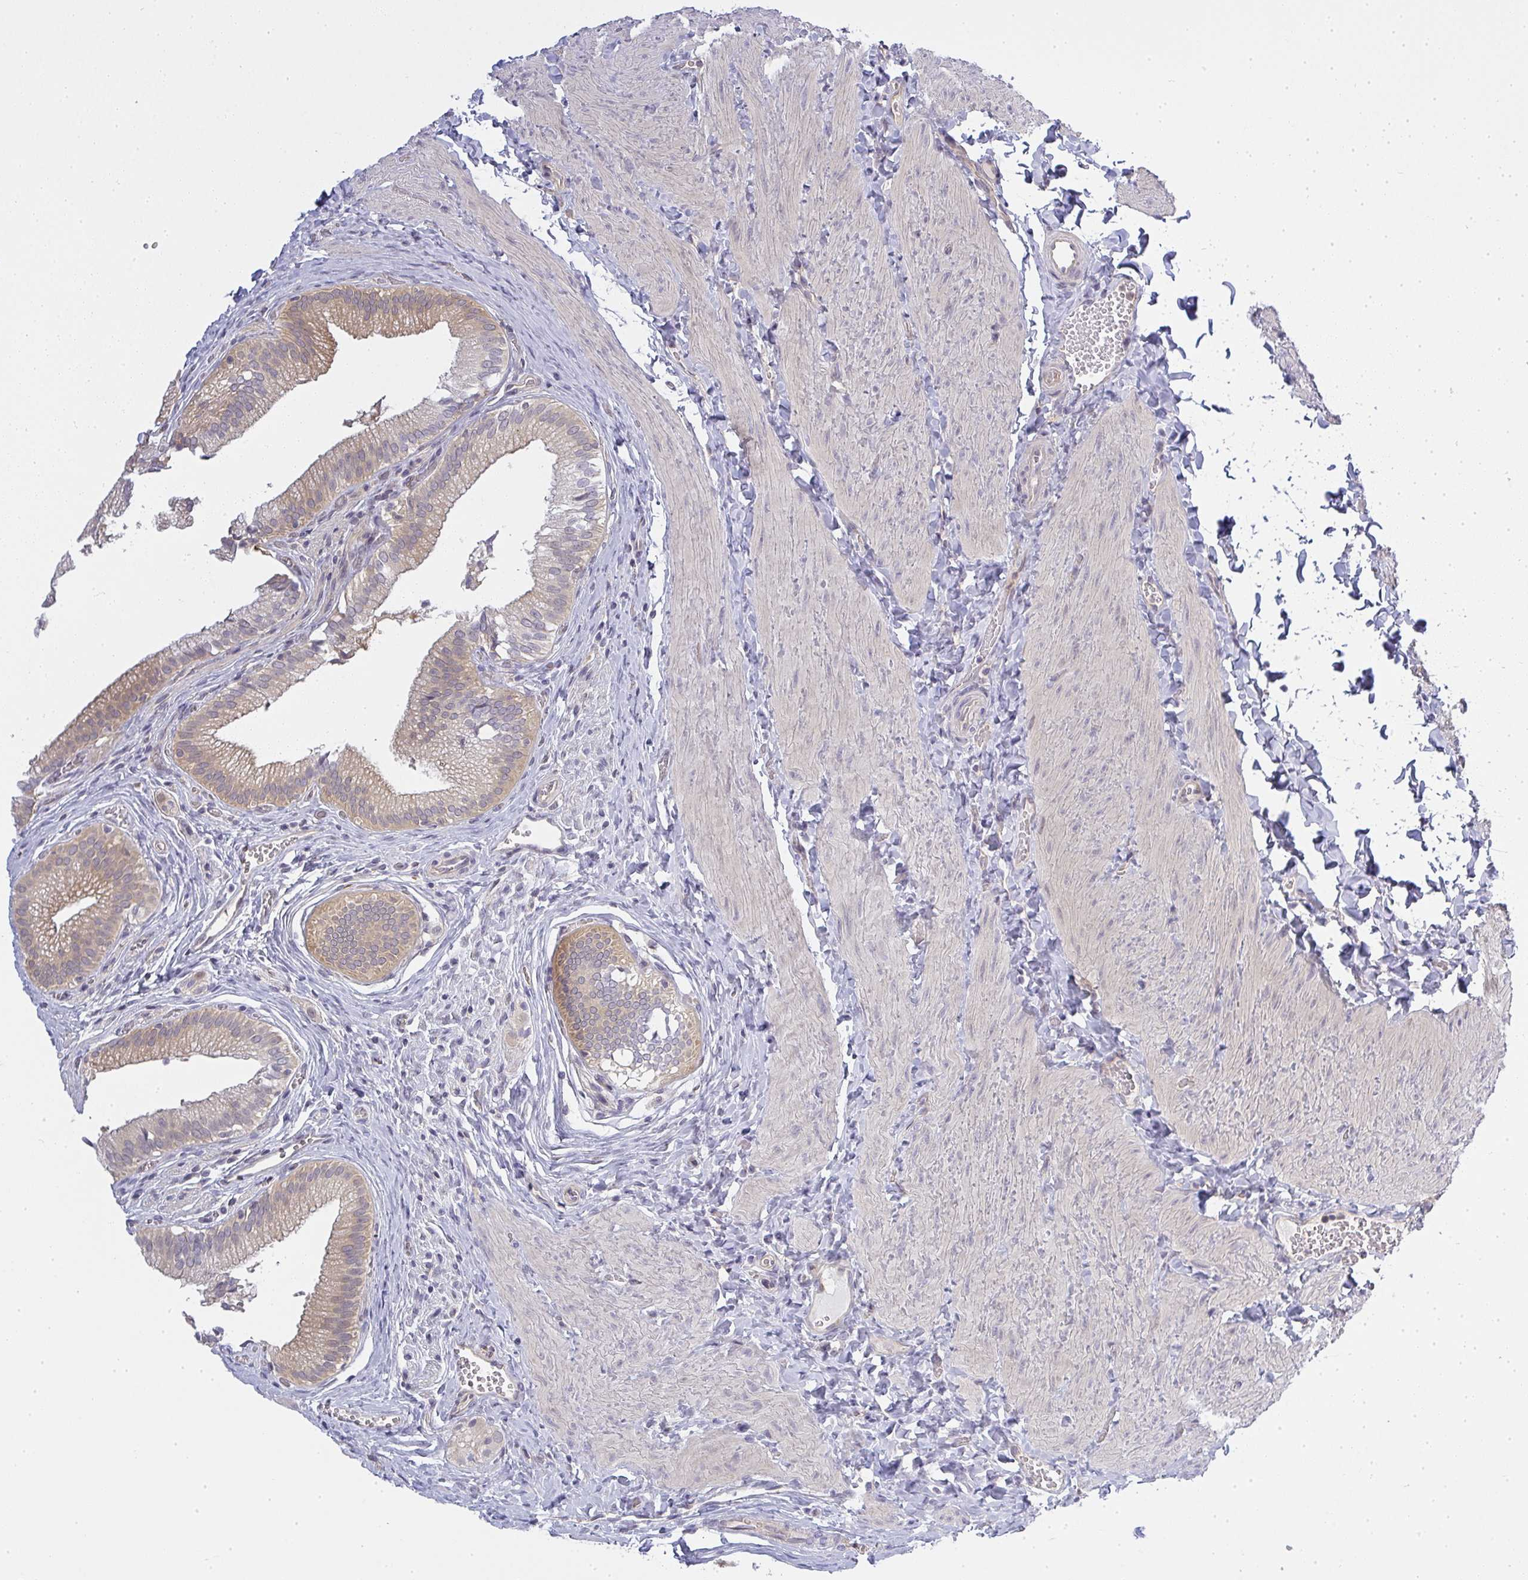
{"staining": {"intensity": "weak", "quantity": ">75%", "location": "cytoplasmic/membranous"}, "tissue": "gallbladder", "cell_type": "Glandular cells", "image_type": "normal", "snomed": [{"axis": "morphology", "description": "Normal tissue, NOS"}, {"axis": "topography", "description": "Gallbladder"}, {"axis": "topography", "description": "Peripheral nerve tissue"}], "caption": "Protein staining exhibits weak cytoplasmic/membranous positivity in approximately >75% of glandular cells in benign gallbladder.", "gene": "GSDMB", "patient": {"sex": "male", "age": 17}}